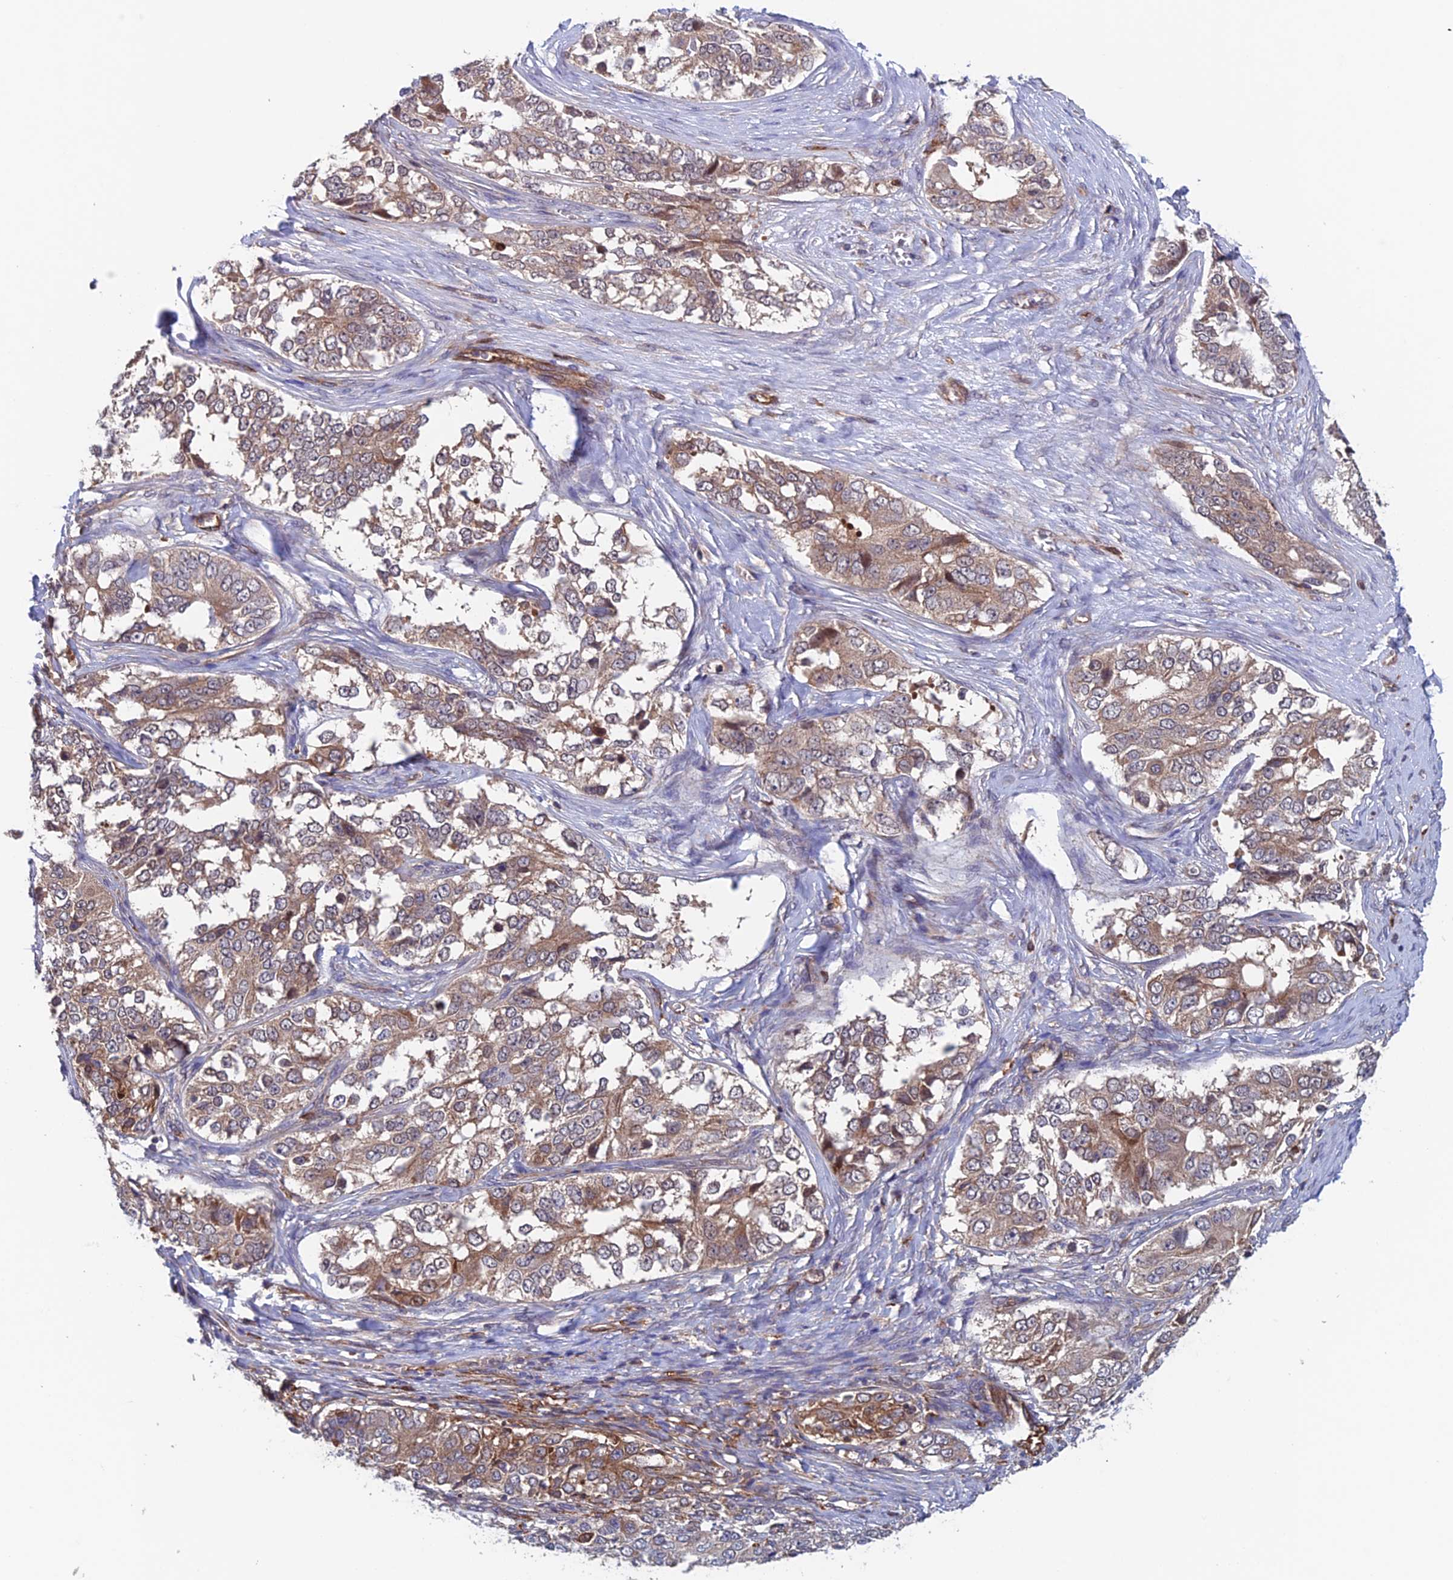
{"staining": {"intensity": "moderate", "quantity": ">75%", "location": "cytoplasmic/membranous"}, "tissue": "ovarian cancer", "cell_type": "Tumor cells", "image_type": "cancer", "snomed": [{"axis": "morphology", "description": "Carcinoma, endometroid"}, {"axis": "topography", "description": "Ovary"}], "caption": "Immunohistochemistry histopathology image of ovarian cancer (endometroid carcinoma) stained for a protein (brown), which shows medium levels of moderate cytoplasmic/membranous staining in about >75% of tumor cells.", "gene": "NUDT16L1", "patient": {"sex": "female", "age": 51}}